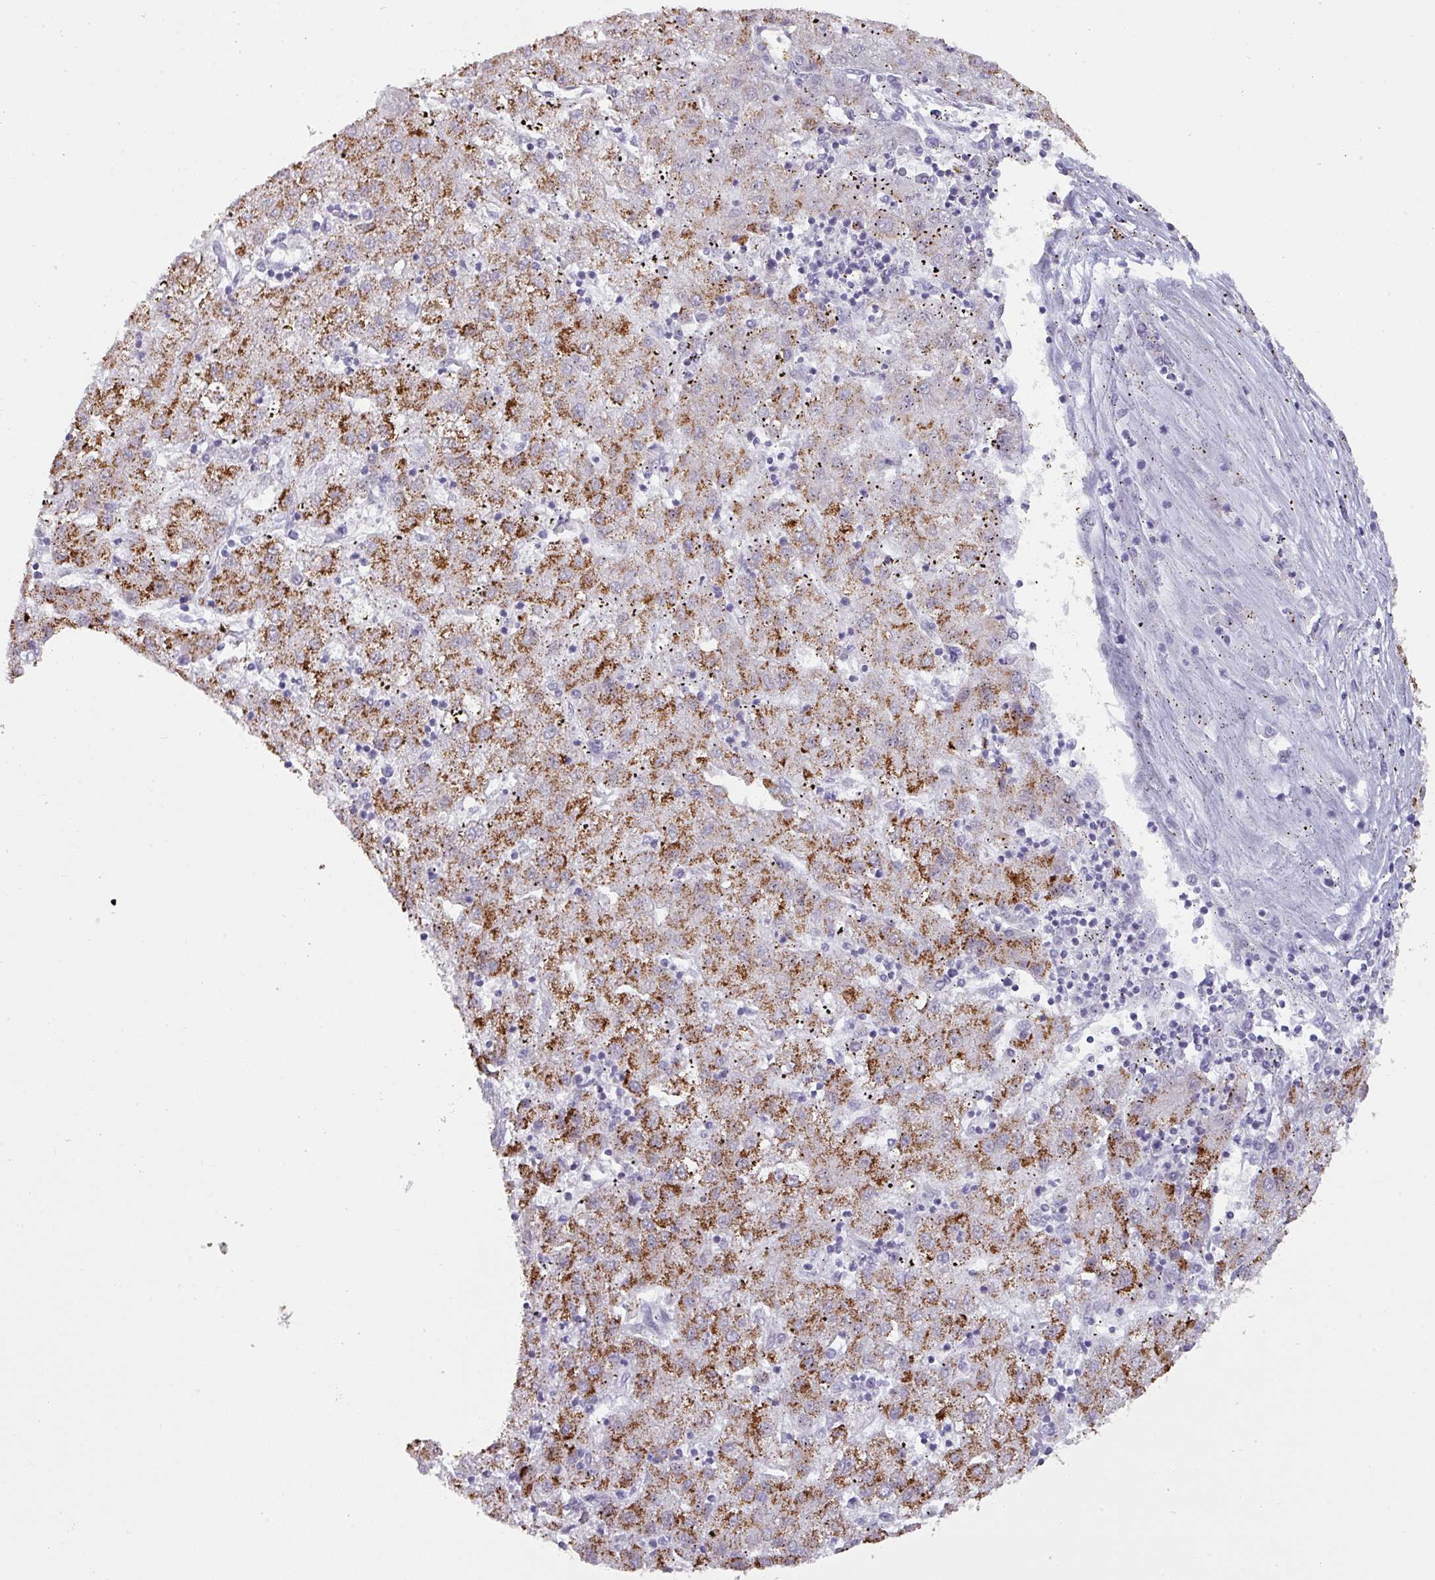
{"staining": {"intensity": "moderate", "quantity": ">75%", "location": "cytoplasmic/membranous"}, "tissue": "liver cancer", "cell_type": "Tumor cells", "image_type": "cancer", "snomed": [{"axis": "morphology", "description": "Carcinoma, Hepatocellular, NOS"}, {"axis": "topography", "description": "Liver"}], "caption": "IHC histopathology image of hepatocellular carcinoma (liver) stained for a protein (brown), which reveals medium levels of moderate cytoplasmic/membranous expression in about >75% of tumor cells.", "gene": "ANKRD13B", "patient": {"sex": "male", "age": 72}}